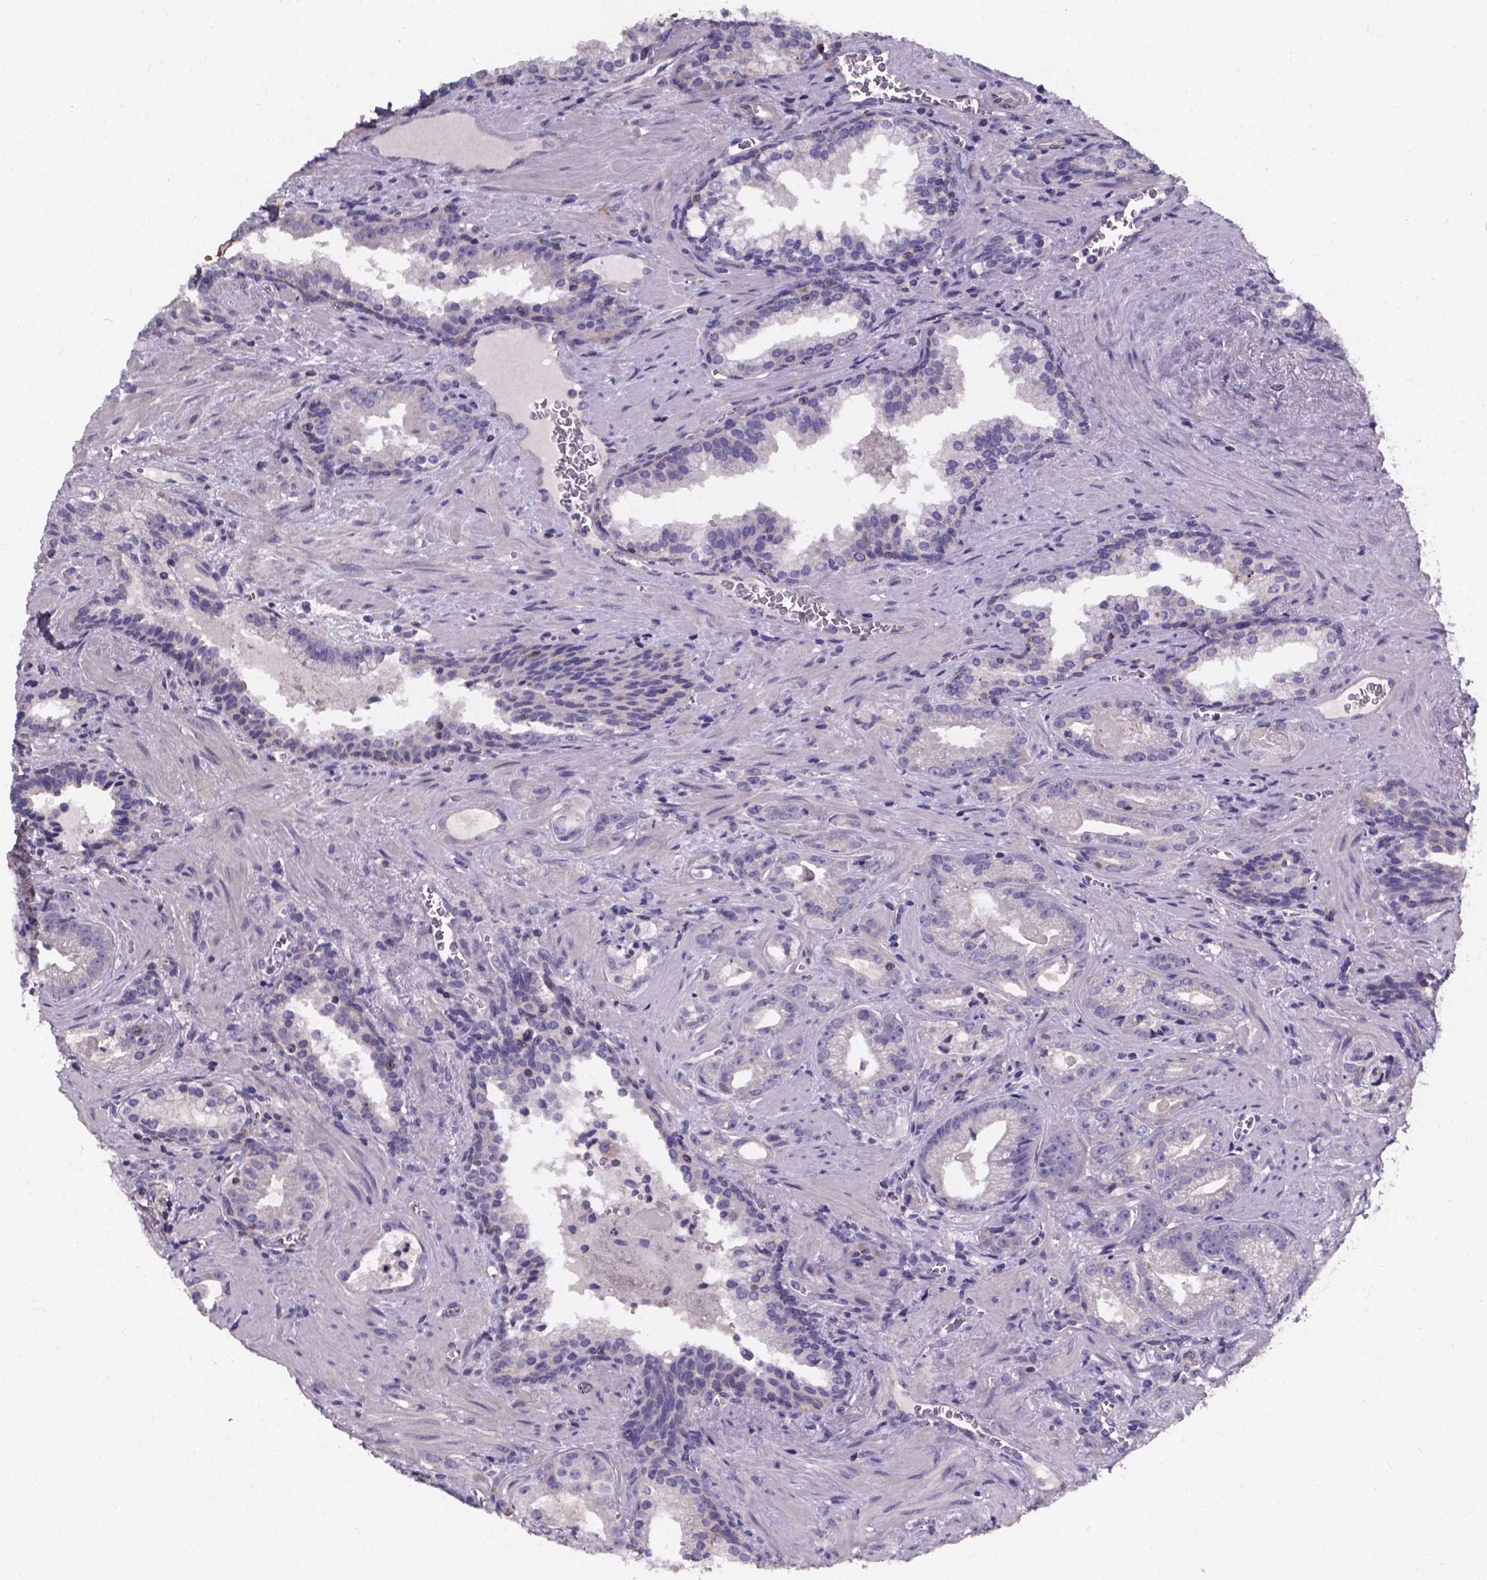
{"staining": {"intensity": "negative", "quantity": "none", "location": "none"}, "tissue": "prostate cancer", "cell_type": "Tumor cells", "image_type": "cancer", "snomed": [{"axis": "morphology", "description": "Adenocarcinoma, High grade"}, {"axis": "topography", "description": "Prostate"}], "caption": "Image shows no significant protein expression in tumor cells of prostate high-grade adenocarcinoma.", "gene": "THEMIS", "patient": {"sex": "male", "age": 68}}